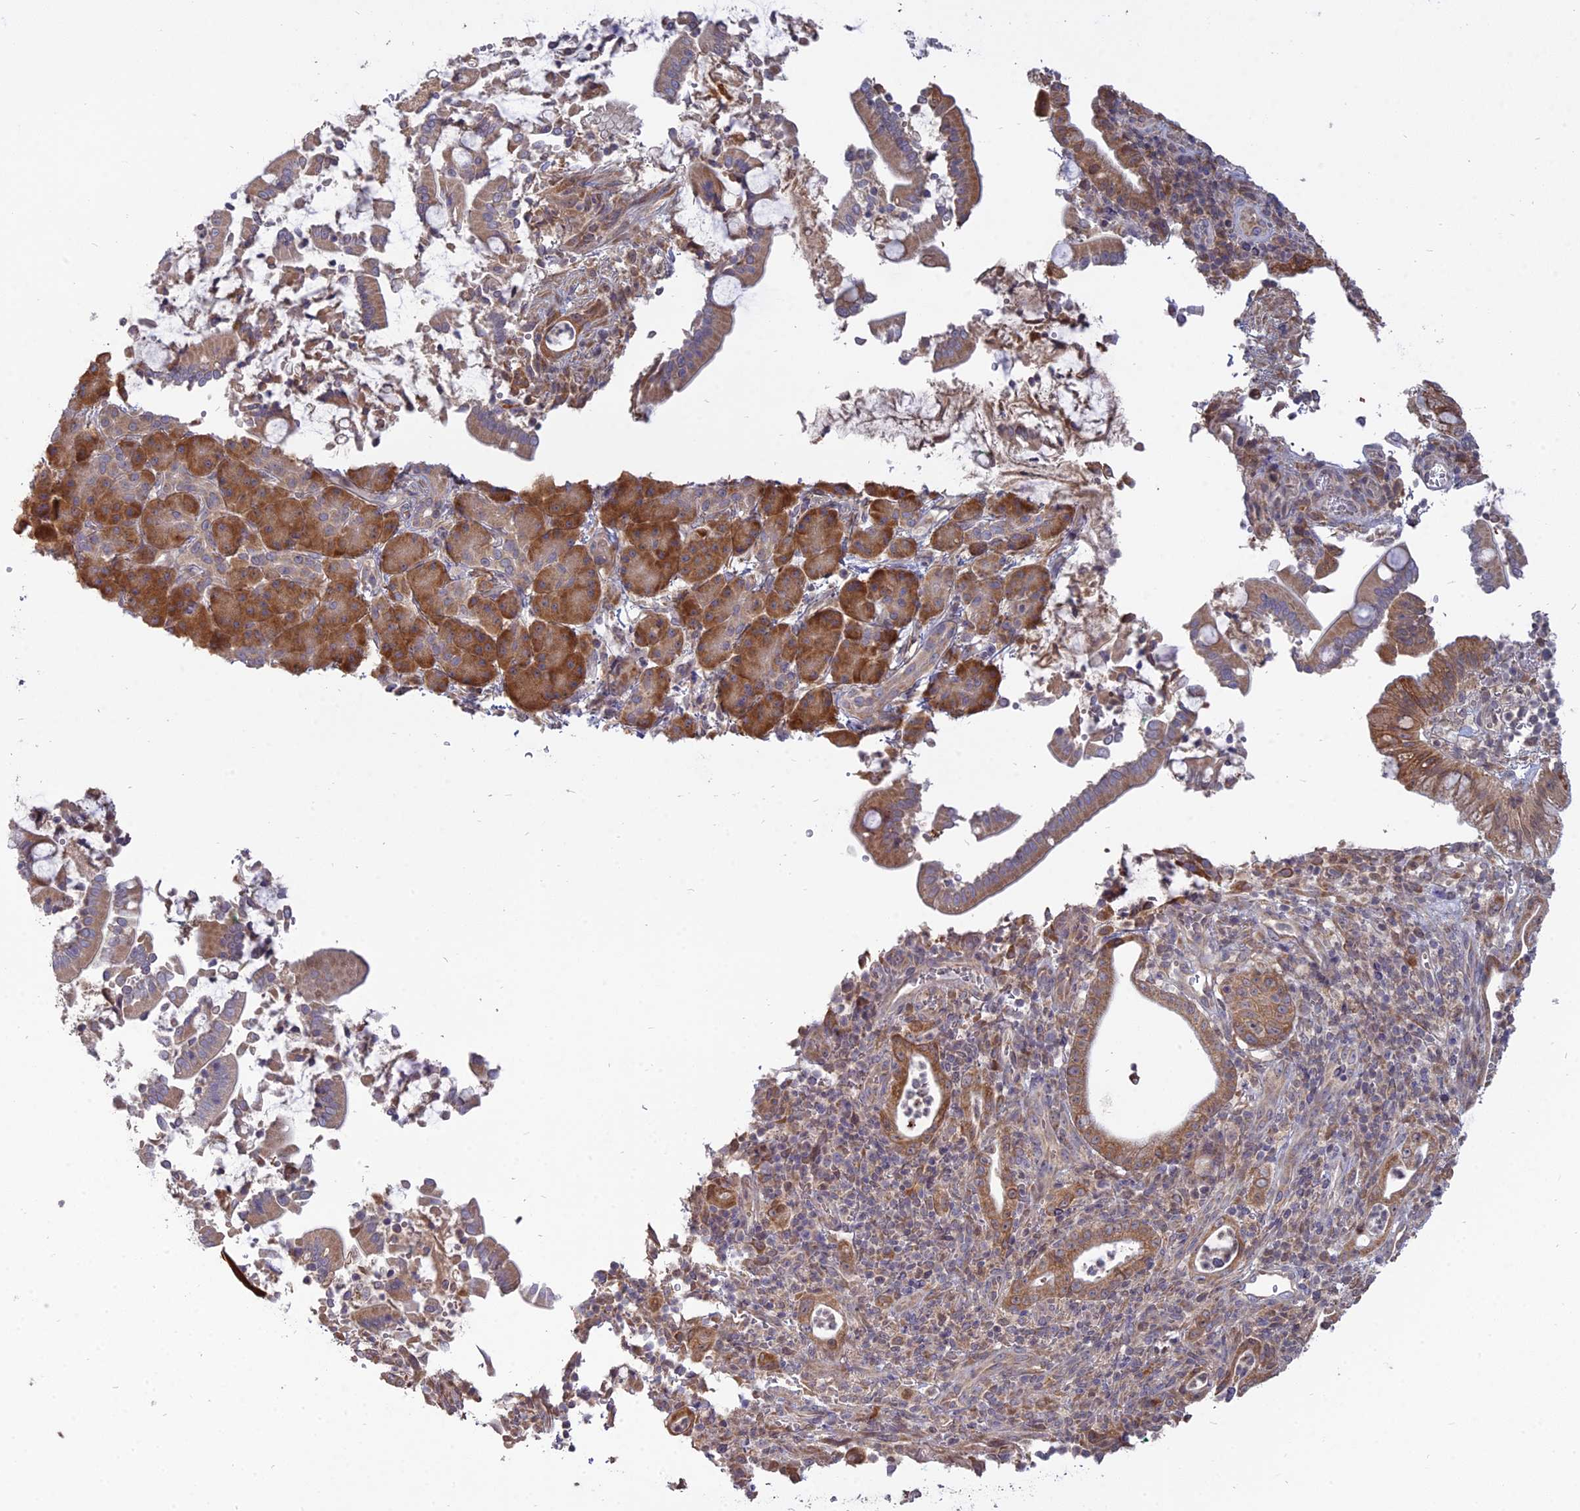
{"staining": {"intensity": "moderate", "quantity": ">75%", "location": "cytoplasmic/membranous"}, "tissue": "pancreatic cancer", "cell_type": "Tumor cells", "image_type": "cancer", "snomed": [{"axis": "morphology", "description": "Normal tissue, NOS"}, {"axis": "morphology", "description": "Adenocarcinoma, NOS"}, {"axis": "topography", "description": "Pancreas"}], "caption": "Human pancreatic cancer (adenocarcinoma) stained with a protein marker shows moderate staining in tumor cells.", "gene": "TMEM208", "patient": {"sex": "female", "age": 55}}